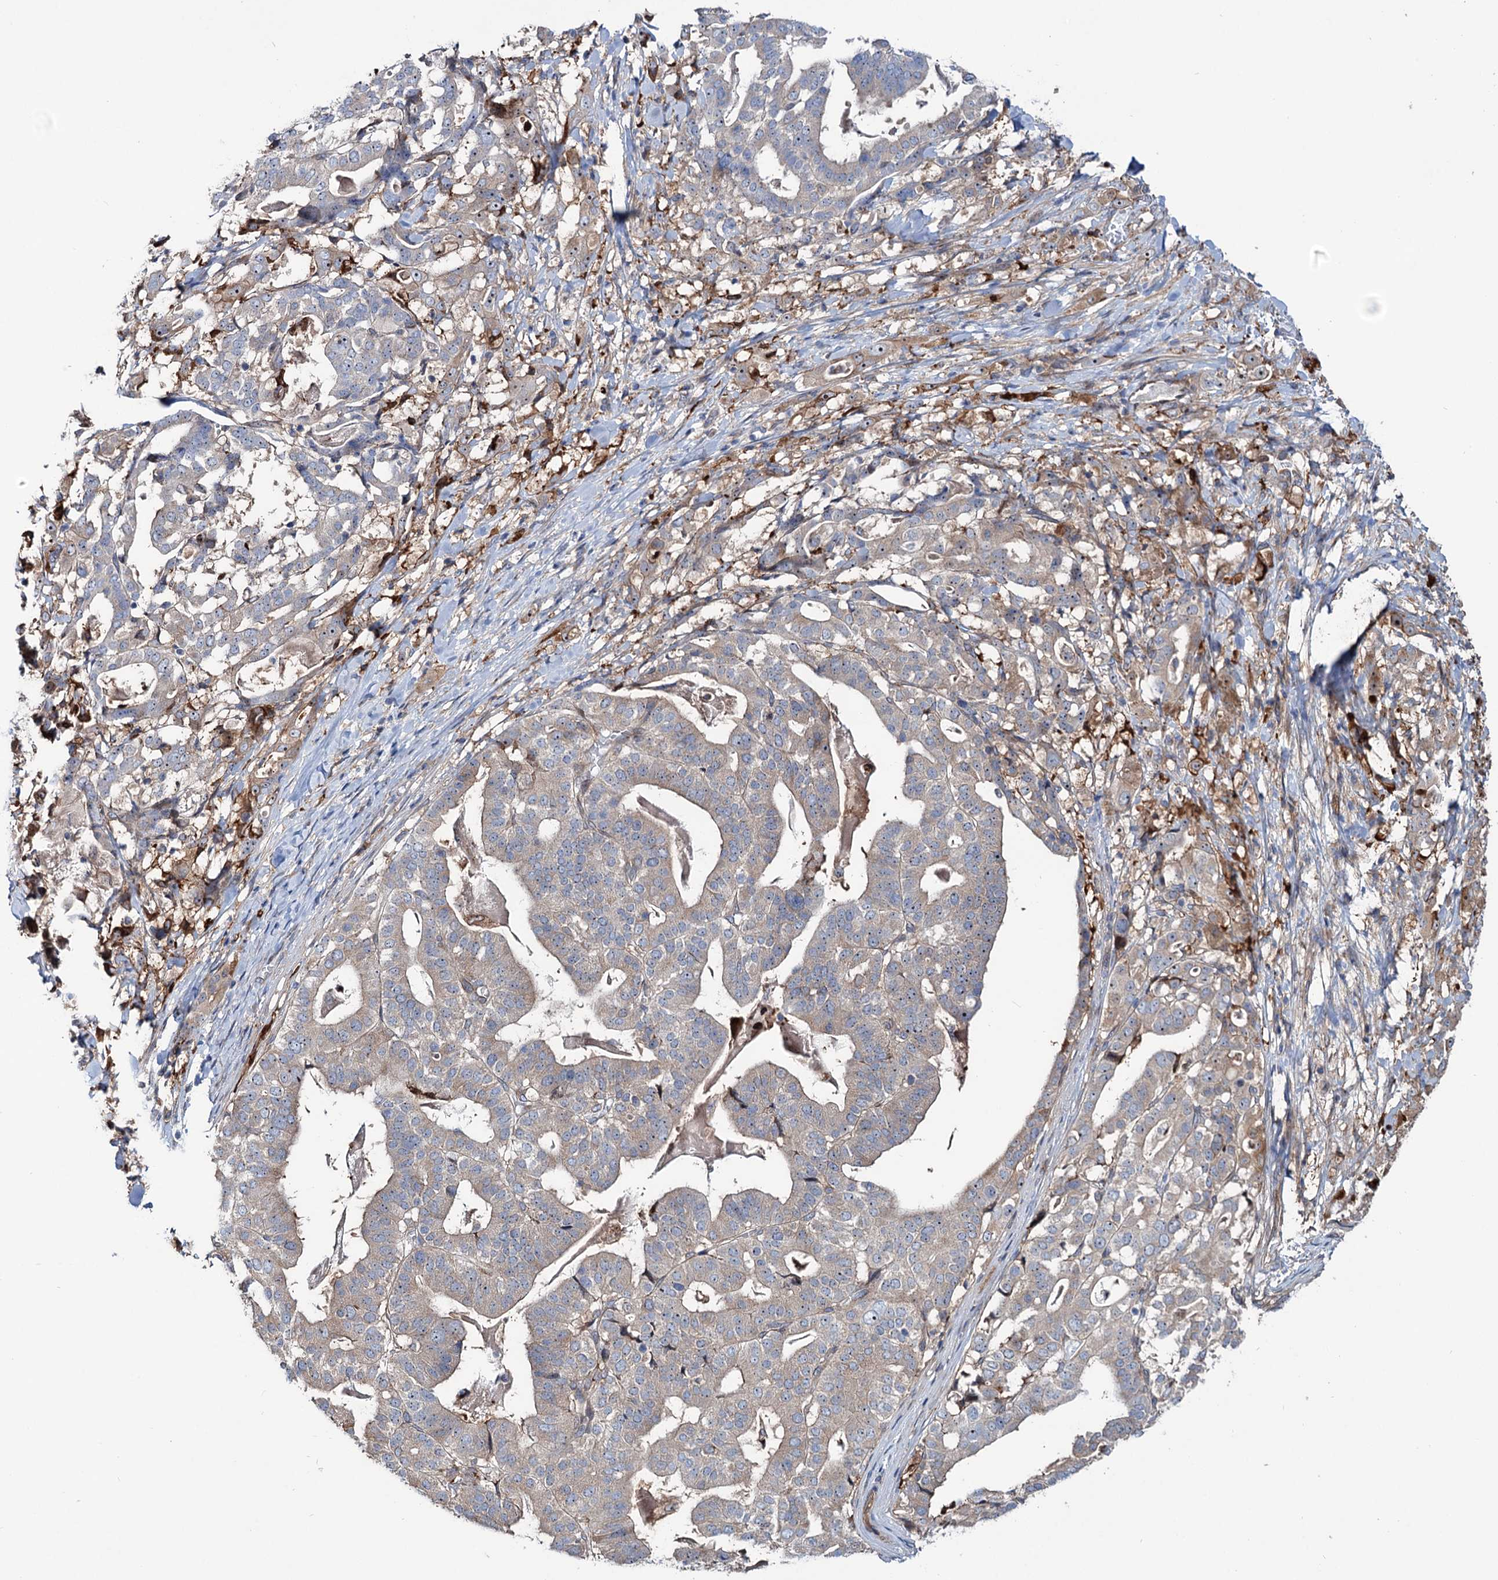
{"staining": {"intensity": "weak", "quantity": "25%-75%", "location": "cytoplasmic/membranous"}, "tissue": "stomach cancer", "cell_type": "Tumor cells", "image_type": "cancer", "snomed": [{"axis": "morphology", "description": "Adenocarcinoma, NOS"}, {"axis": "topography", "description": "Stomach"}], "caption": "Protein staining by immunohistochemistry (IHC) exhibits weak cytoplasmic/membranous staining in approximately 25%-75% of tumor cells in stomach adenocarcinoma.", "gene": "PTDSS2", "patient": {"sex": "male", "age": 48}}